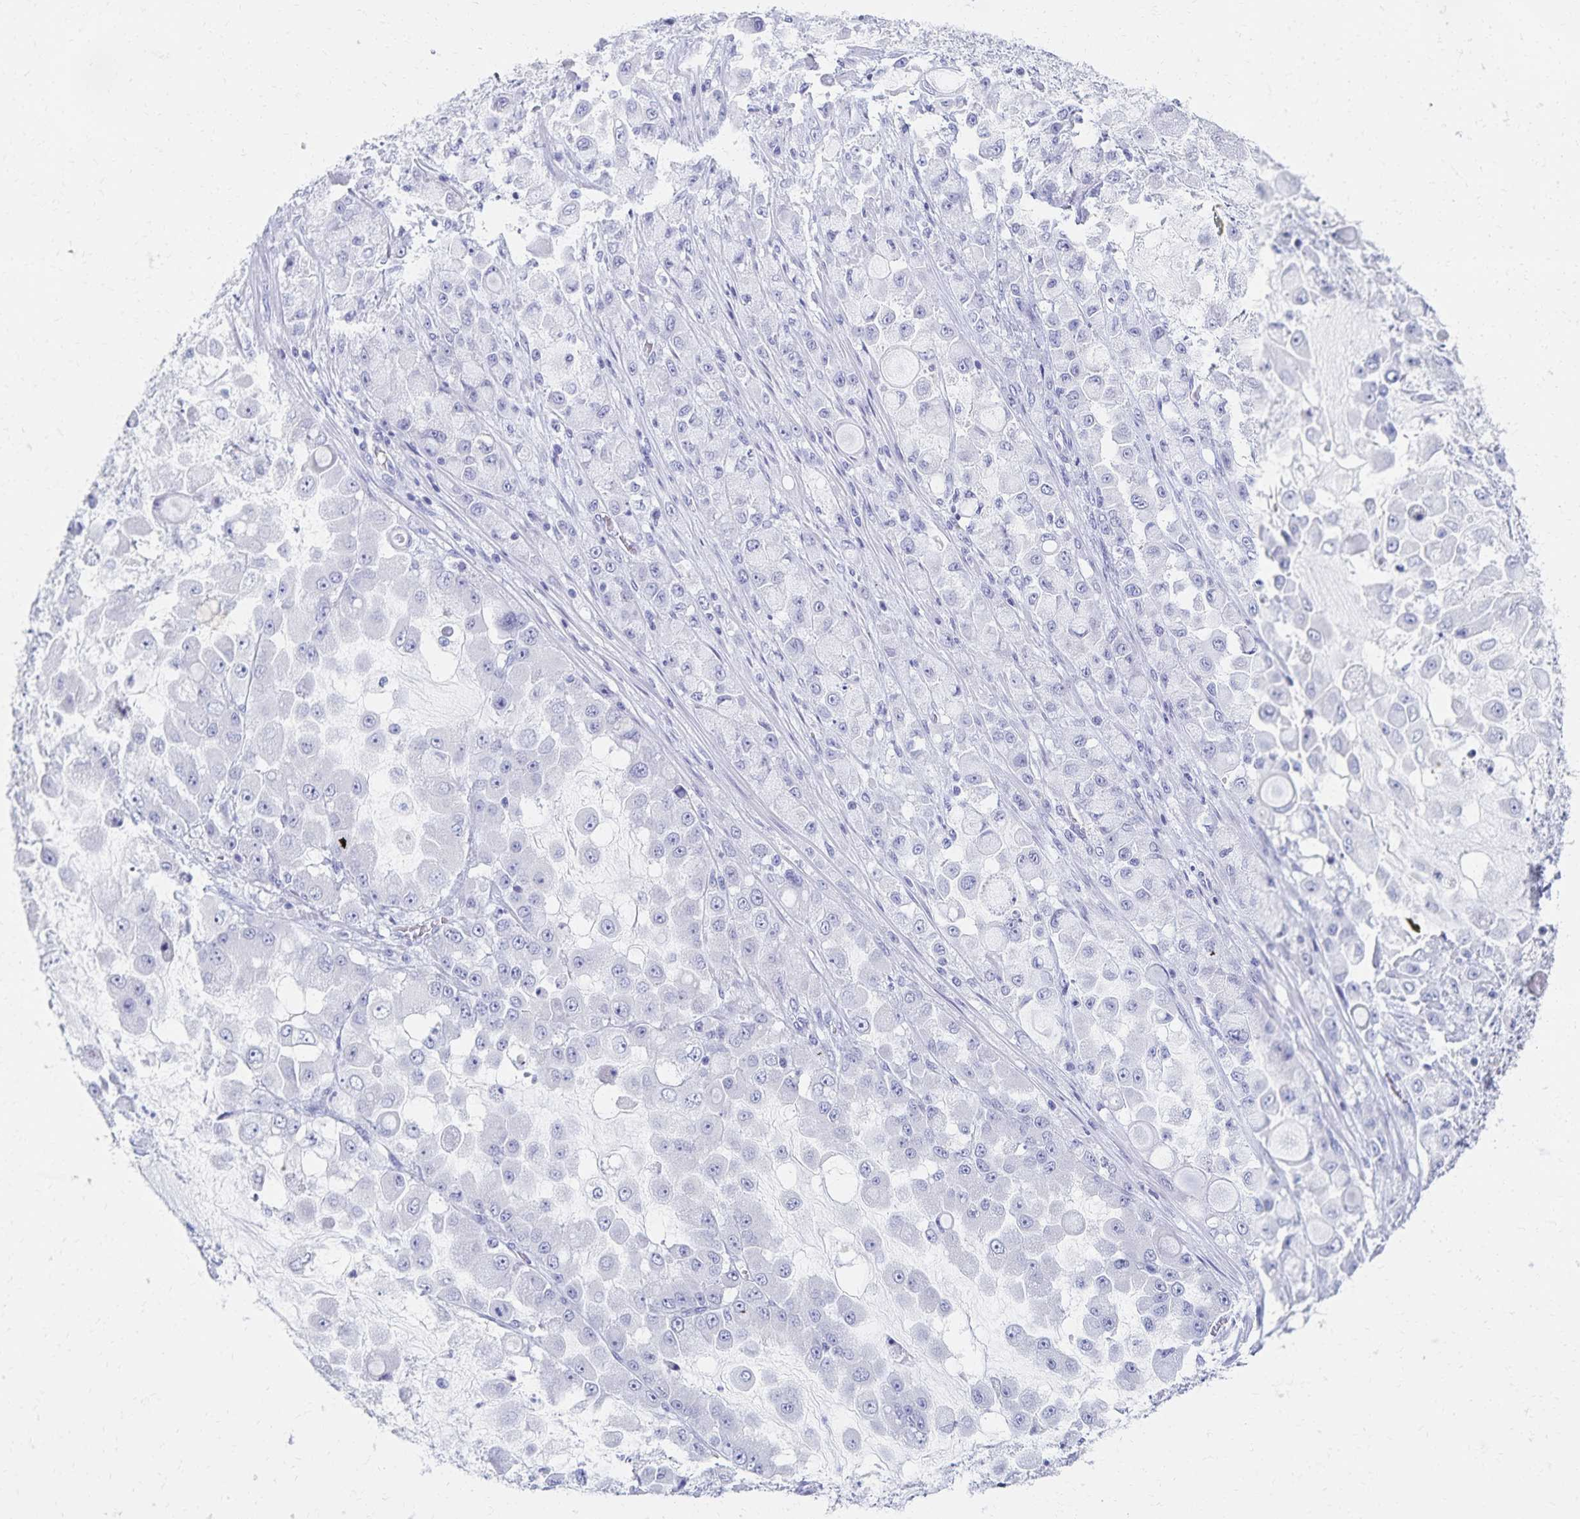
{"staining": {"intensity": "negative", "quantity": "none", "location": "none"}, "tissue": "stomach cancer", "cell_type": "Tumor cells", "image_type": "cancer", "snomed": [{"axis": "morphology", "description": "Adenocarcinoma, NOS"}, {"axis": "topography", "description": "Stomach"}], "caption": "A high-resolution micrograph shows IHC staining of adenocarcinoma (stomach), which displays no significant expression in tumor cells.", "gene": "C2orf50", "patient": {"sex": "female", "age": 76}}